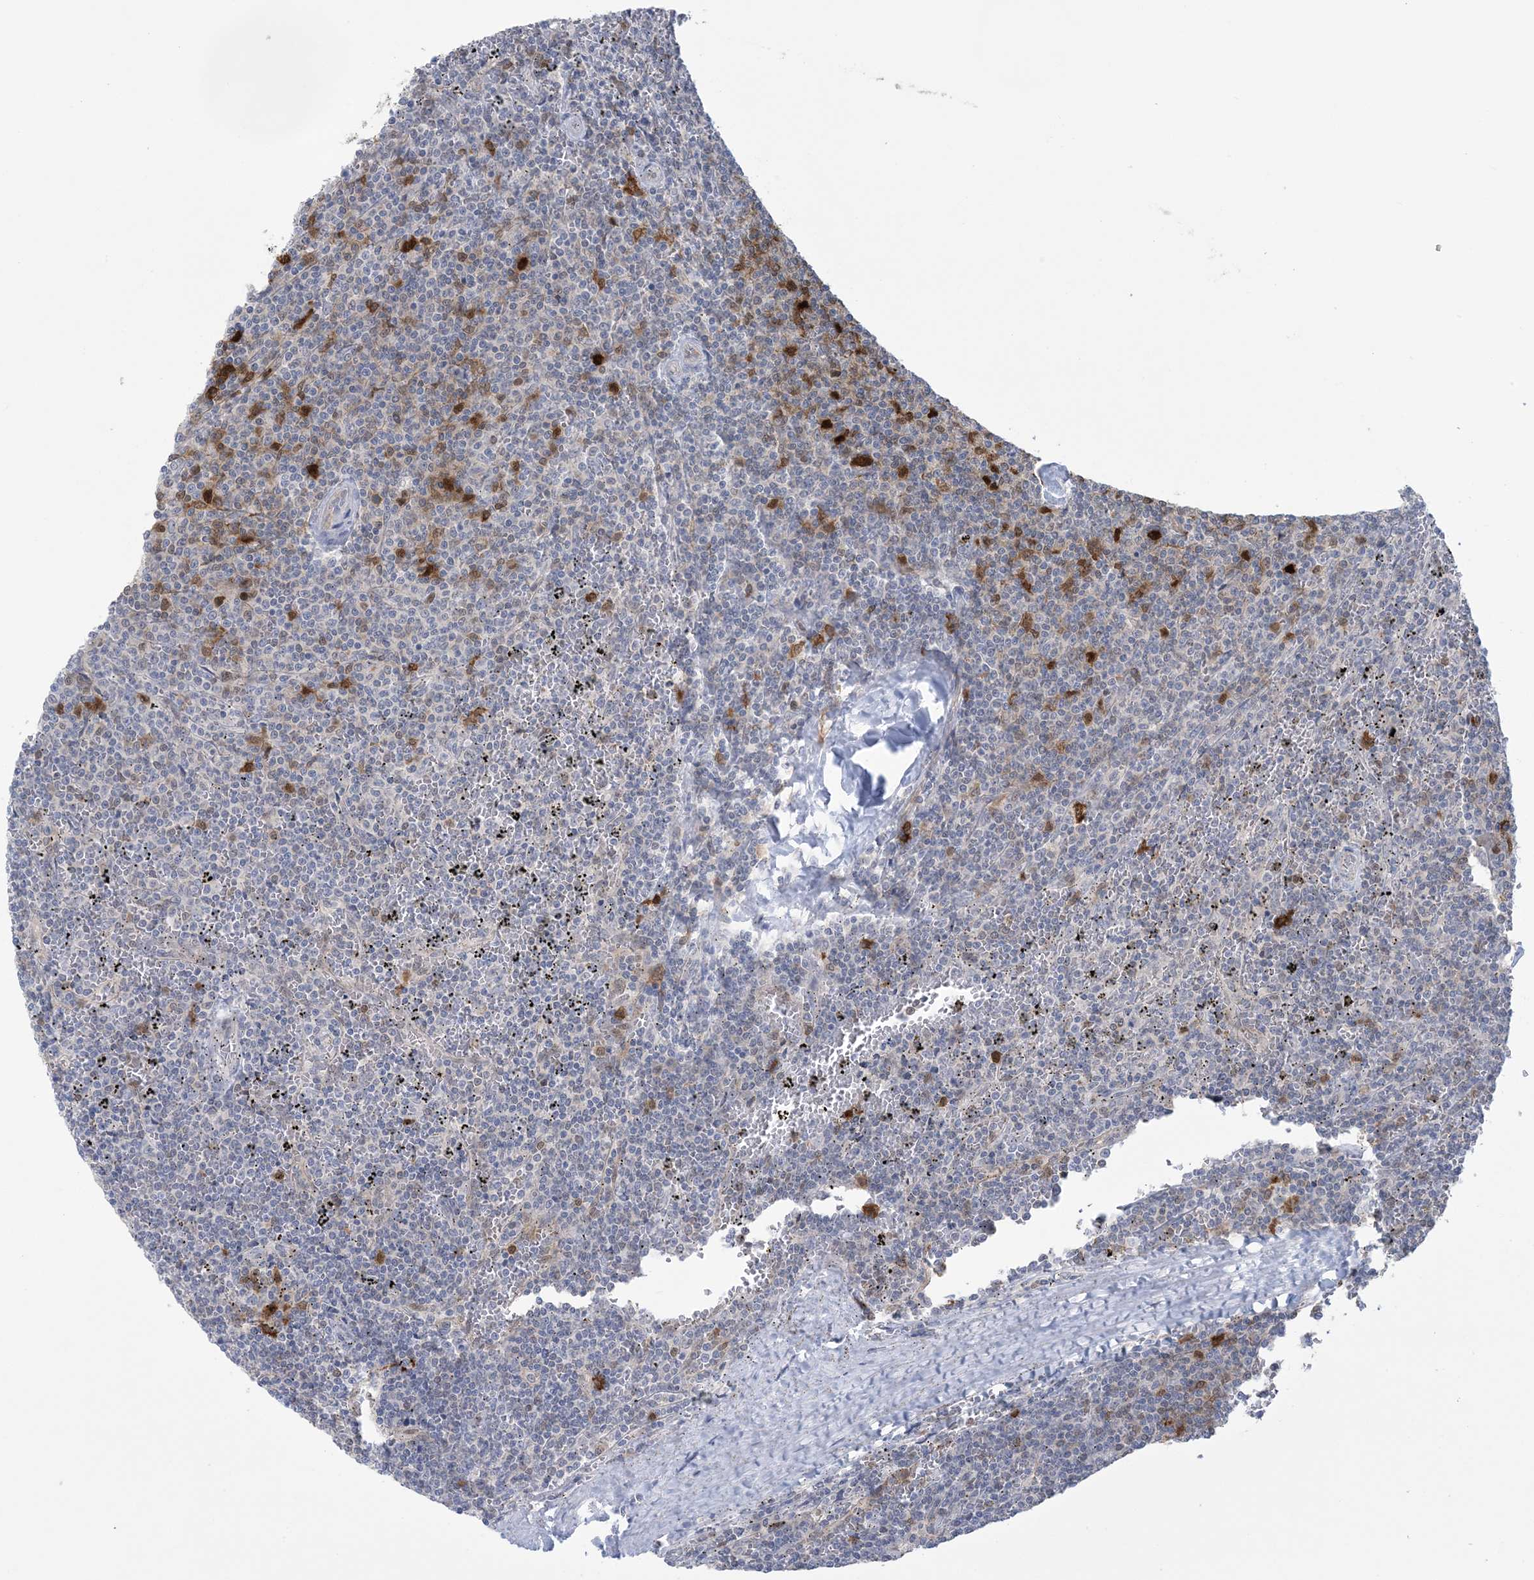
{"staining": {"intensity": "negative", "quantity": "none", "location": "none"}, "tissue": "lymphoma", "cell_type": "Tumor cells", "image_type": "cancer", "snomed": [{"axis": "morphology", "description": "Malignant lymphoma, non-Hodgkin's type, Low grade"}, {"axis": "topography", "description": "Spleen"}], "caption": "Lymphoma was stained to show a protein in brown. There is no significant positivity in tumor cells.", "gene": "HMGCS1", "patient": {"sex": "female", "age": 50}}